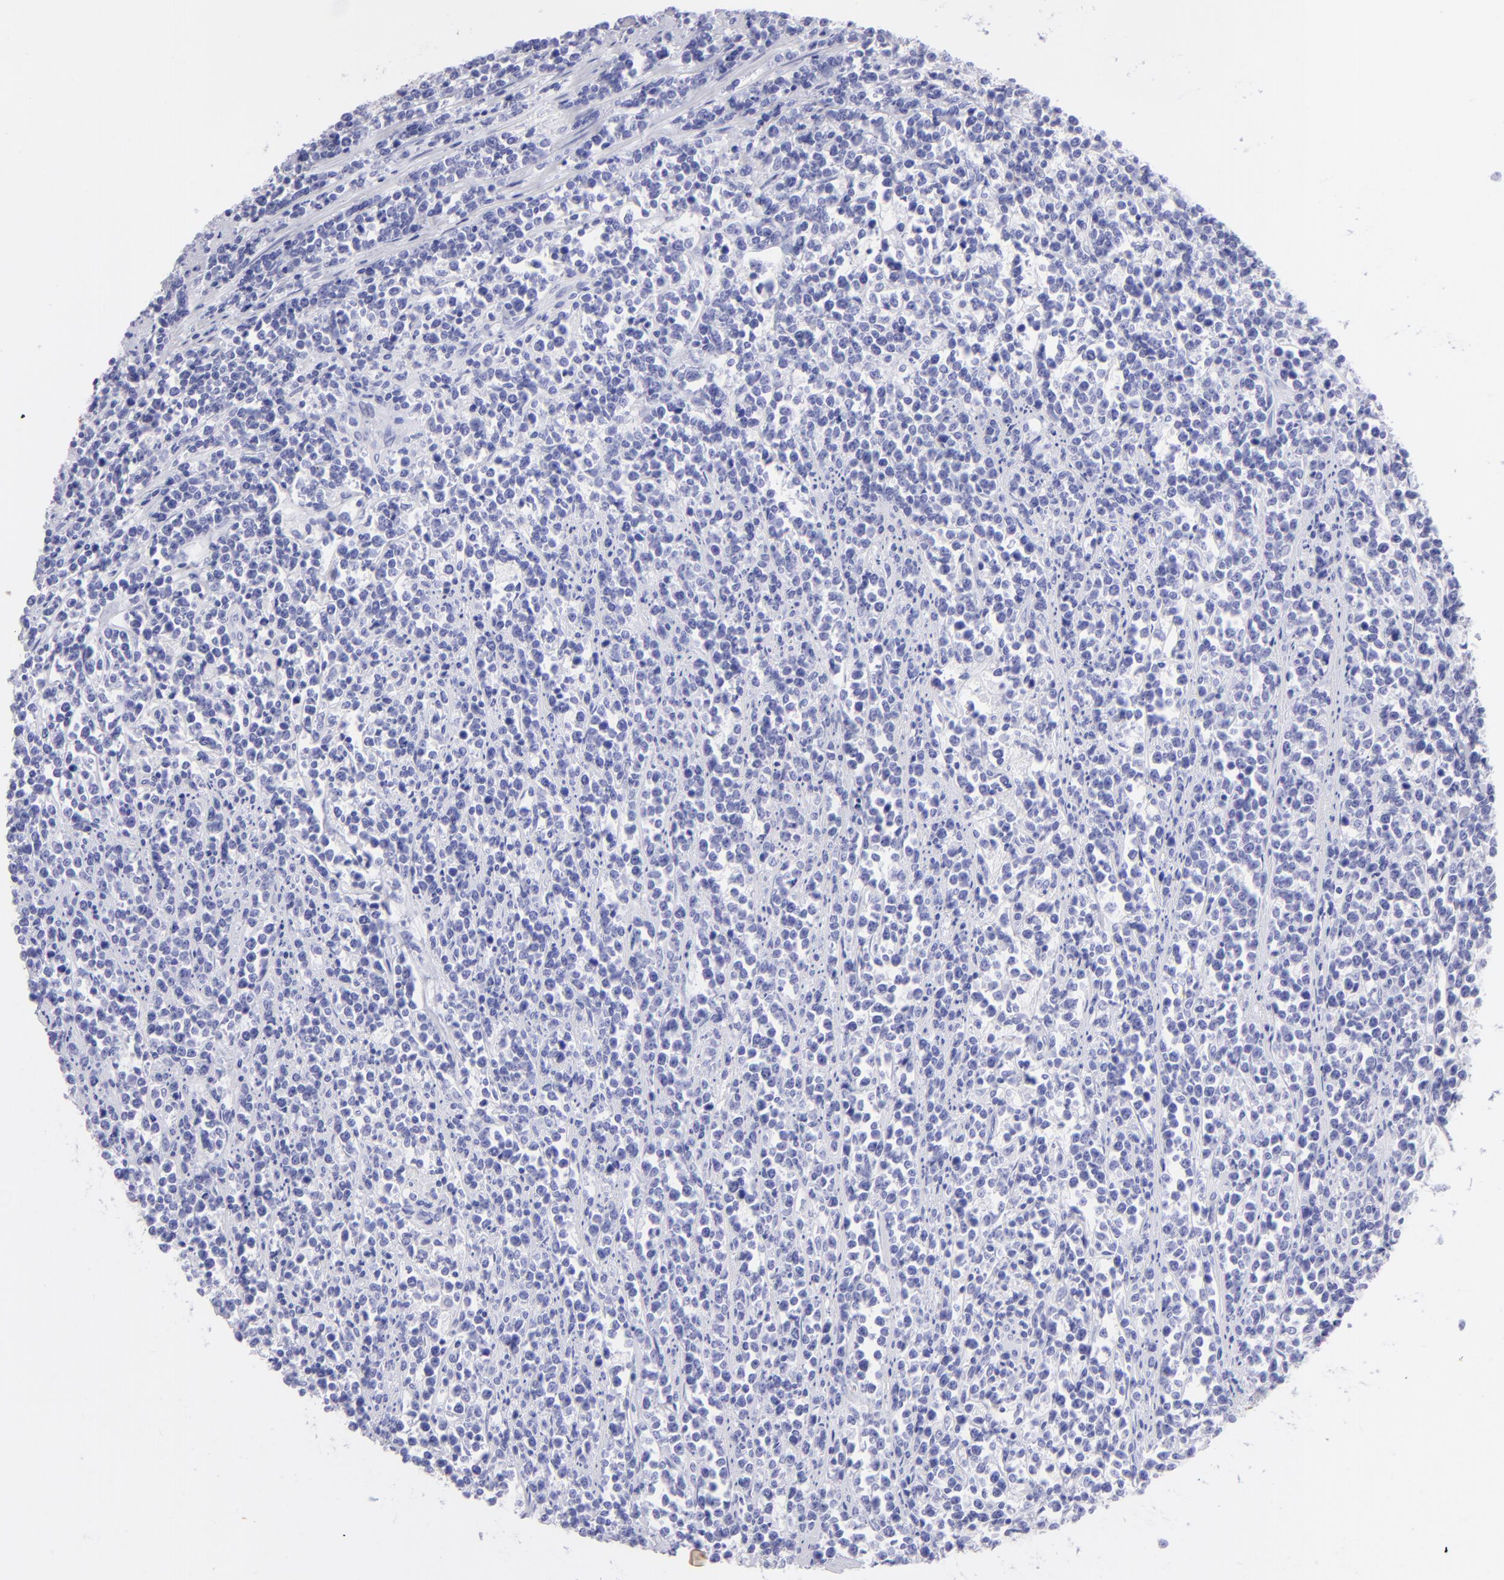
{"staining": {"intensity": "negative", "quantity": "none", "location": "none"}, "tissue": "lymphoma", "cell_type": "Tumor cells", "image_type": "cancer", "snomed": [{"axis": "morphology", "description": "Malignant lymphoma, non-Hodgkin's type, High grade"}, {"axis": "topography", "description": "Small intestine"}, {"axis": "topography", "description": "Colon"}], "caption": "DAB immunohistochemical staining of human lymphoma shows no significant positivity in tumor cells.", "gene": "SLC1A3", "patient": {"sex": "male", "age": 8}}